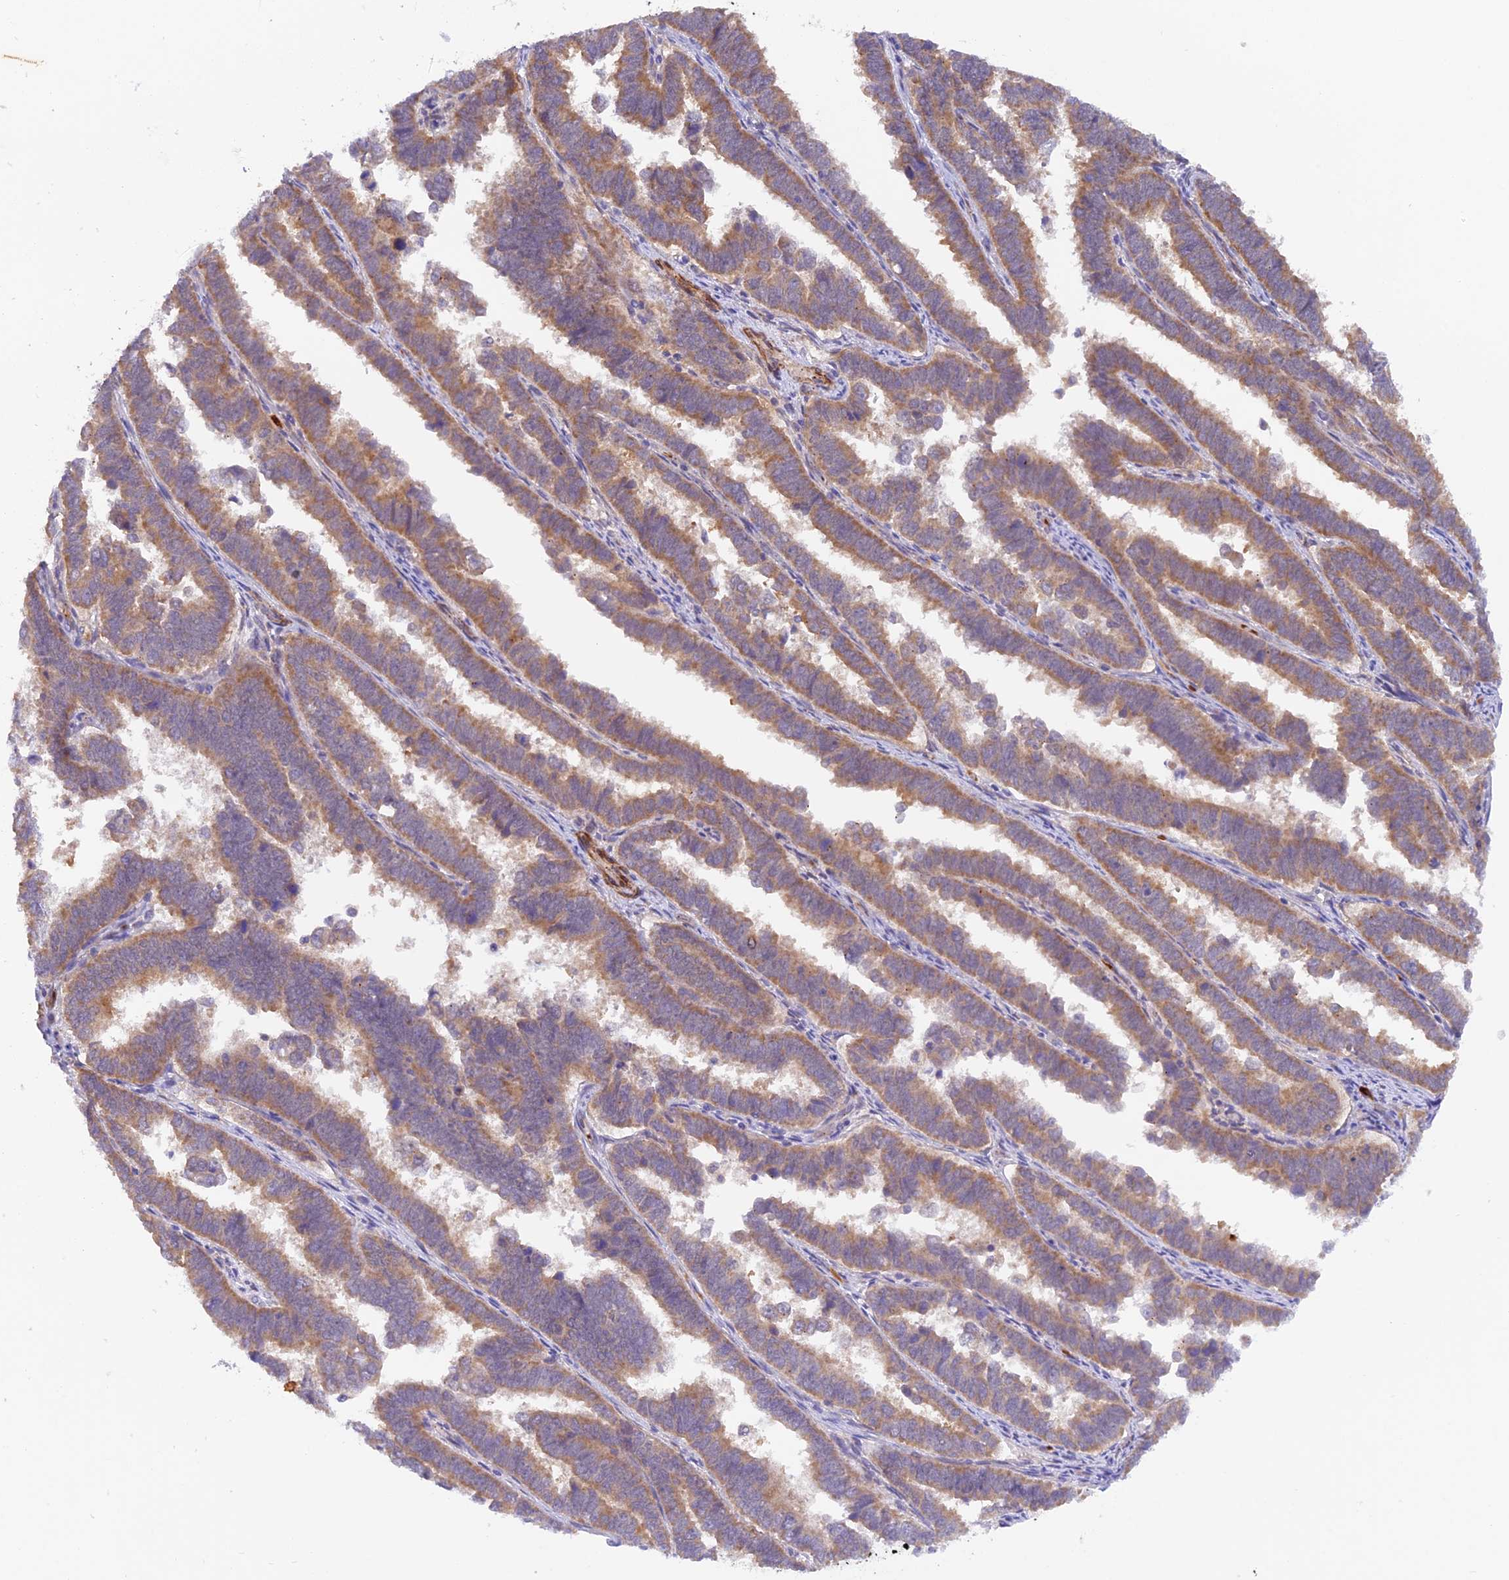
{"staining": {"intensity": "moderate", "quantity": ">75%", "location": "cytoplasmic/membranous"}, "tissue": "endometrial cancer", "cell_type": "Tumor cells", "image_type": "cancer", "snomed": [{"axis": "morphology", "description": "Adenocarcinoma, NOS"}, {"axis": "topography", "description": "Endometrium"}], "caption": "Endometrial cancer (adenocarcinoma) tissue shows moderate cytoplasmic/membranous expression in about >75% of tumor cells", "gene": "WDFY4", "patient": {"sex": "female", "age": 75}}